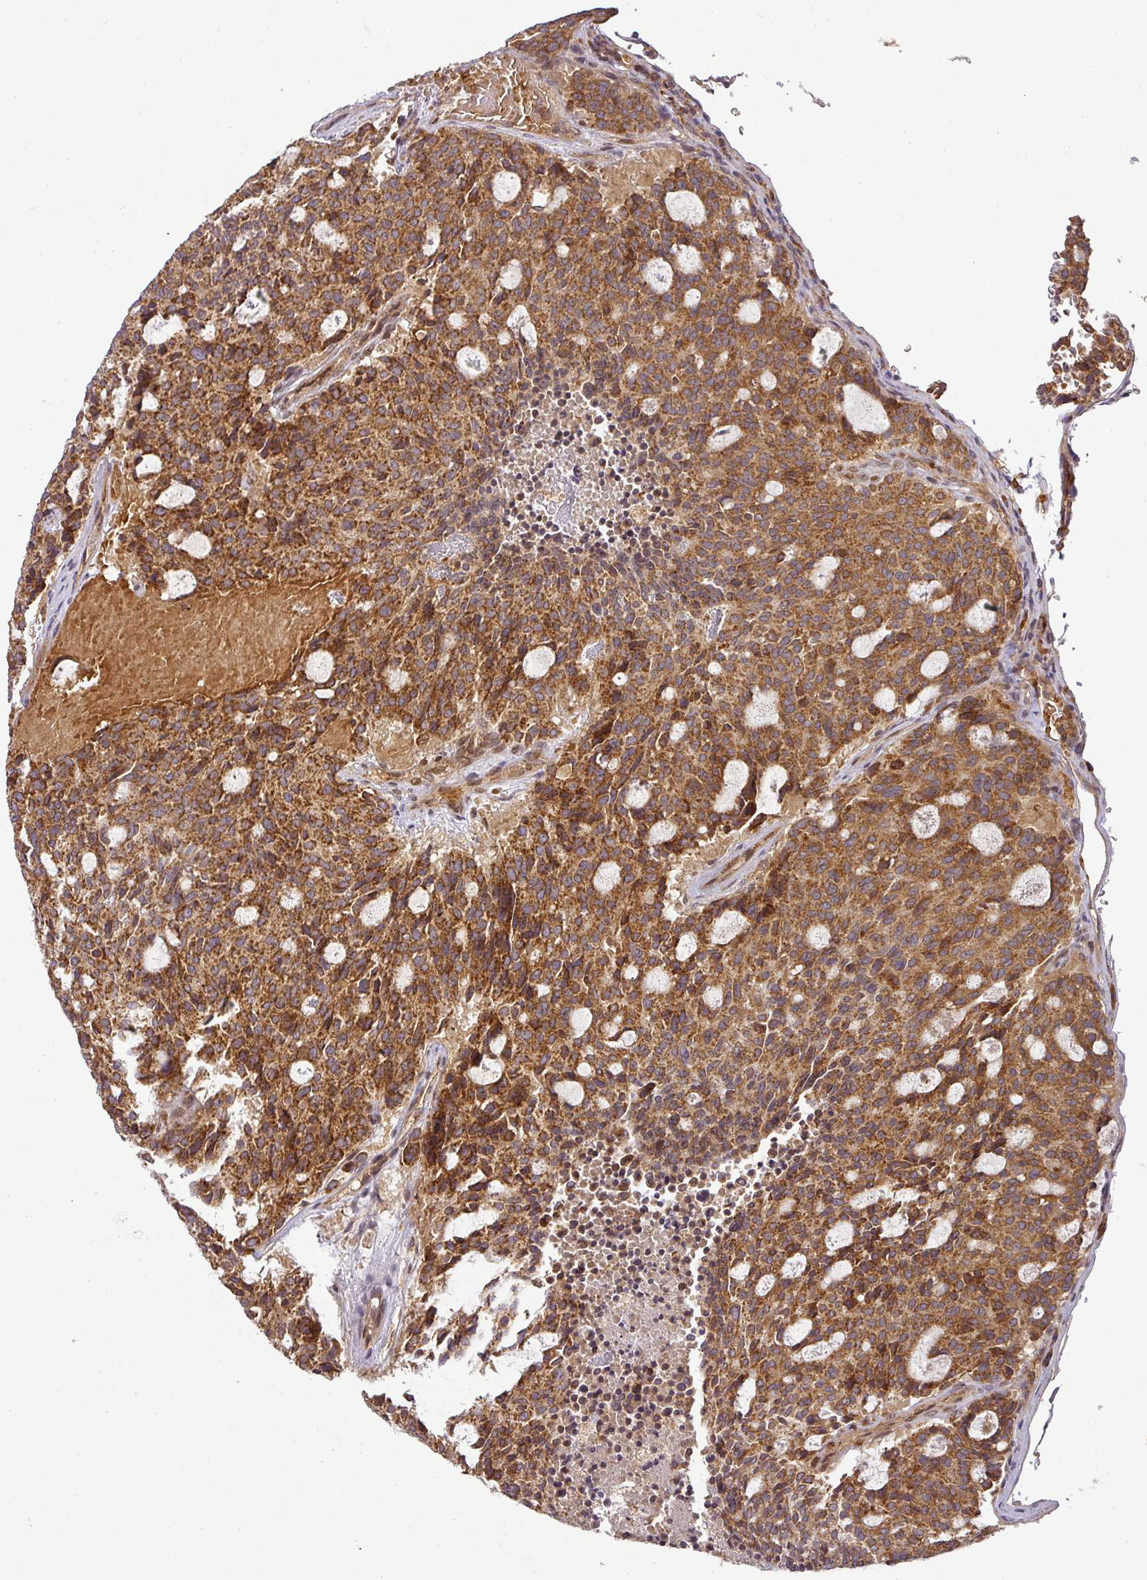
{"staining": {"intensity": "strong", "quantity": ">75%", "location": "cytoplasmic/membranous"}, "tissue": "carcinoid", "cell_type": "Tumor cells", "image_type": "cancer", "snomed": [{"axis": "morphology", "description": "Carcinoid, malignant, NOS"}, {"axis": "topography", "description": "Pancreas"}], "caption": "Strong cytoplasmic/membranous protein expression is seen in about >75% of tumor cells in carcinoid. The protein is stained brown, and the nuclei are stained in blue (DAB (3,3'-diaminobenzidine) IHC with brightfield microscopy, high magnification).", "gene": "MALSU1", "patient": {"sex": "female", "age": 54}}